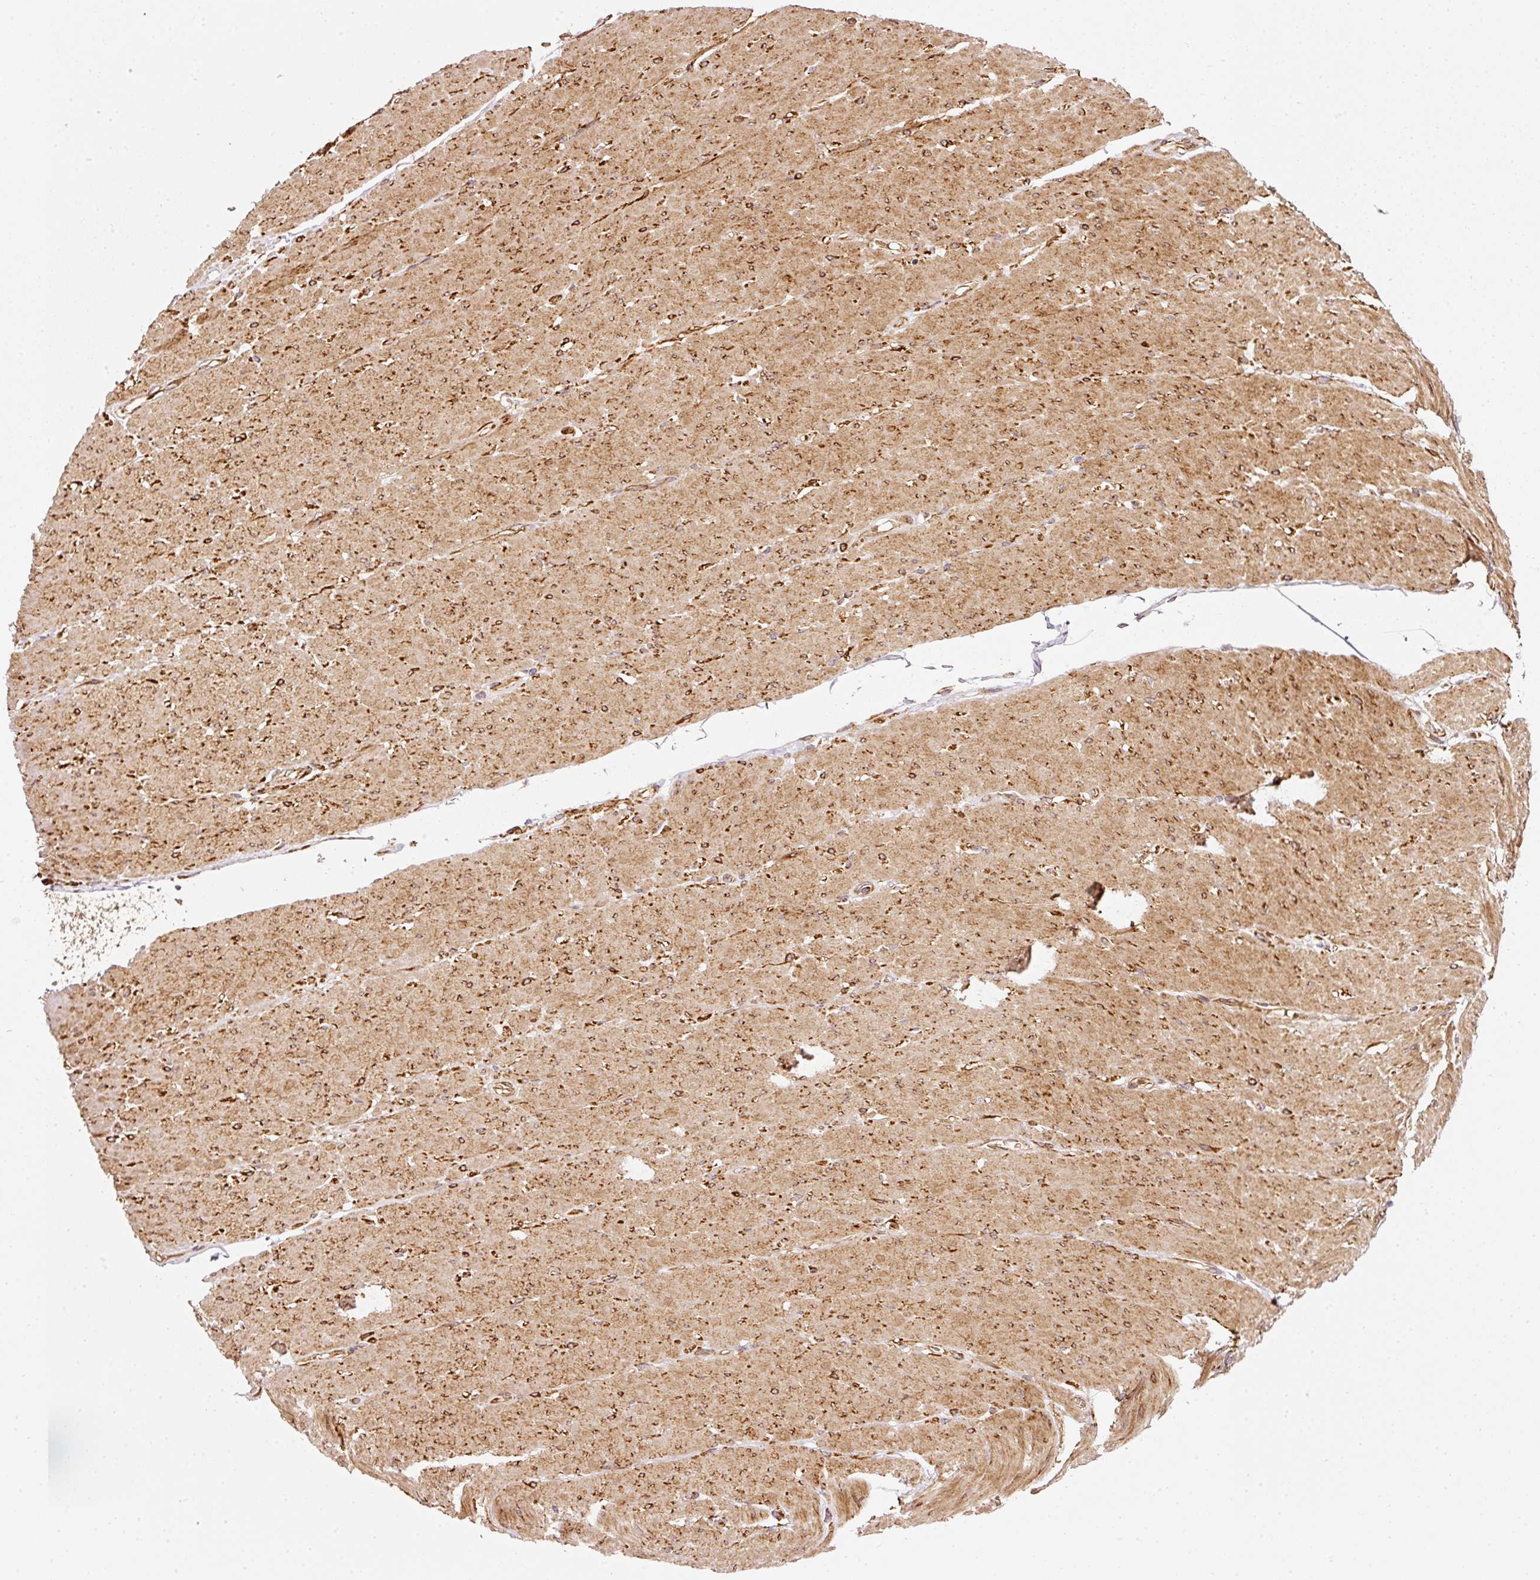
{"staining": {"intensity": "moderate", "quantity": ">75%", "location": "cytoplasmic/membranous"}, "tissue": "smooth muscle", "cell_type": "Smooth muscle cells", "image_type": "normal", "snomed": [{"axis": "morphology", "description": "Normal tissue, NOS"}, {"axis": "topography", "description": "Smooth muscle"}, {"axis": "topography", "description": "Rectum"}], "caption": "Smooth muscle stained with a brown dye reveals moderate cytoplasmic/membranous positive positivity in about >75% of smooth muscle cells.", "gene": "ISCU", "patient": {"sex": "male", "age": 53}}